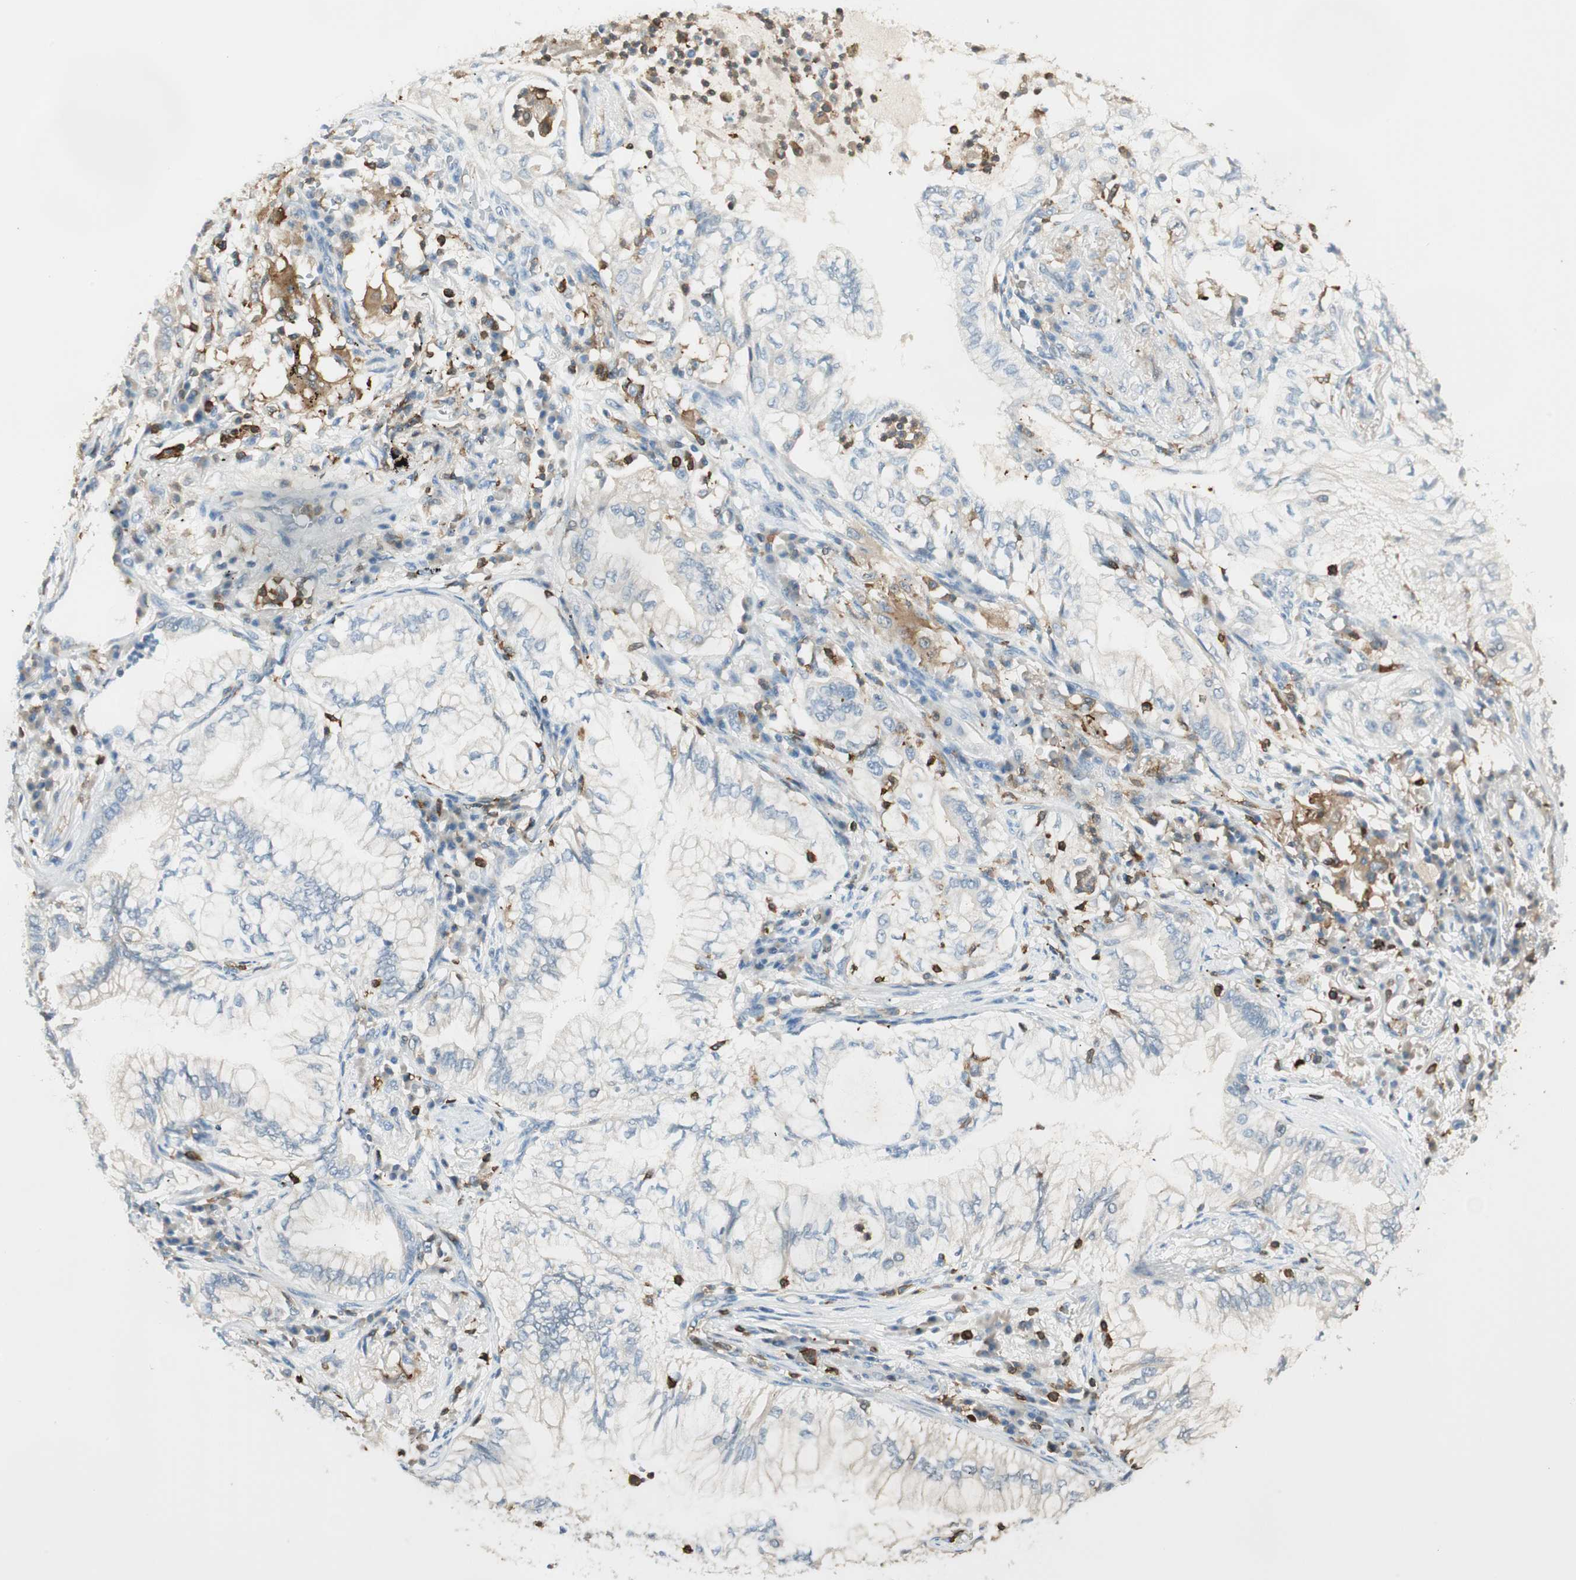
{"staining": {"intensity": "negative", "quantity": "none", "location": "none"}, "tissue": "lung cancer", "cell_type": "Tumor cells", "image_type": "cancer", "snomed": [{"axis": "morphology", "description": "Adenocarcinoma, NOS"}, {"axis": "topography", "description": "Lung"}], "caption": "This is an immunohistochemistry image of lung cancer (adenocarcinoma). There is no expression in tumor cells.", "gene": "HPGD", "patient": {"sex": "female", "age": 70}}